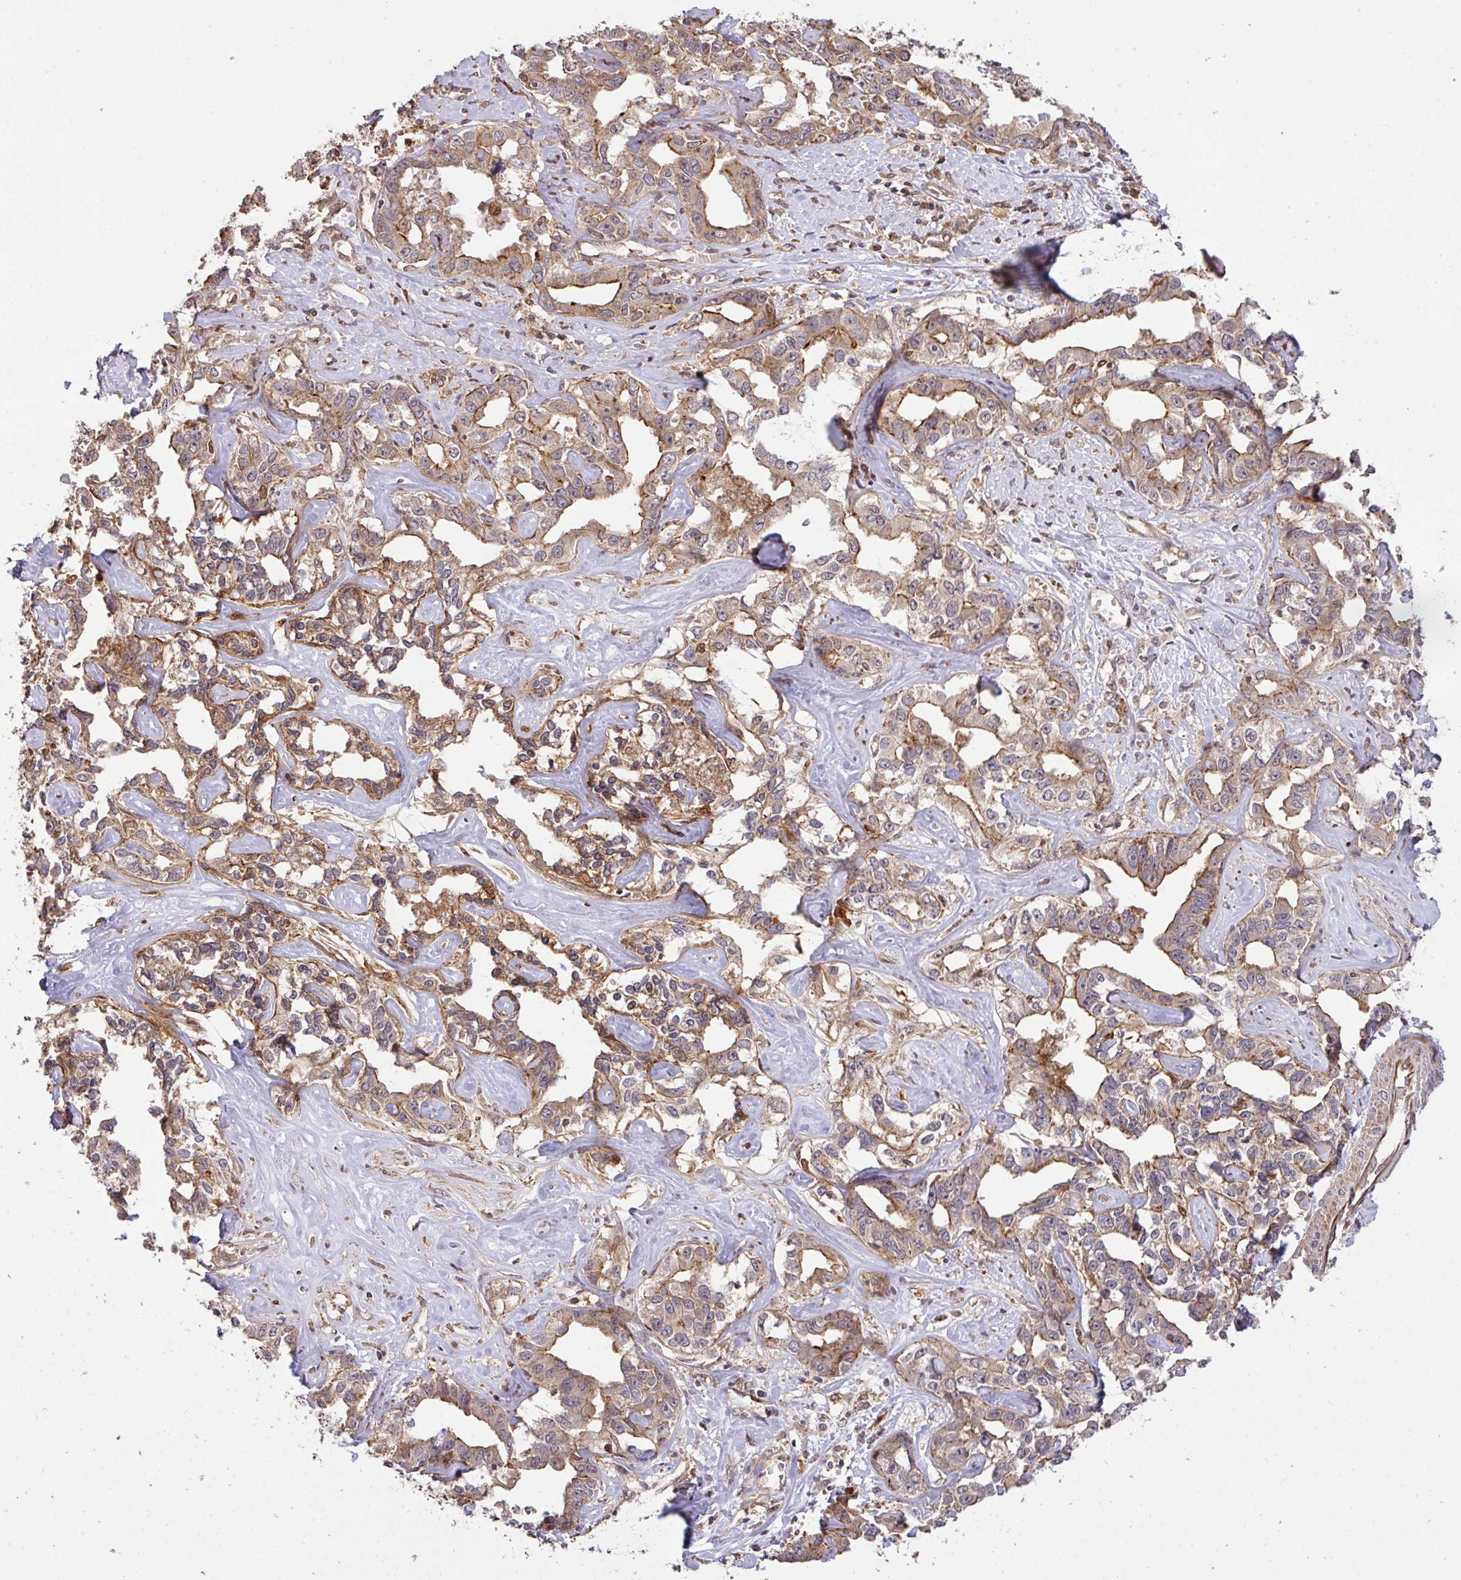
{"staining": {"intensity": "moderate", "quantity": "25%-75%", "location": "cytoplasmic/membranous"}, "tissue": "liver cancer", "cell_type": "Tumor cells", "image_type": "cancer", "snomed": [{"axis": "morphology", "description": "Cholangiocarcinoma"}, {"axis": "topography", "description": "Liver"}], "caption": "This is a micrograph of immunohistochemistry staining of liver cholangiocarcinoma, which shows moderate positivity in the cytoplasmic/membranous of tumor cells.", "gene": "ARPIN", "patient": {"sex": "male", "age": 59}}